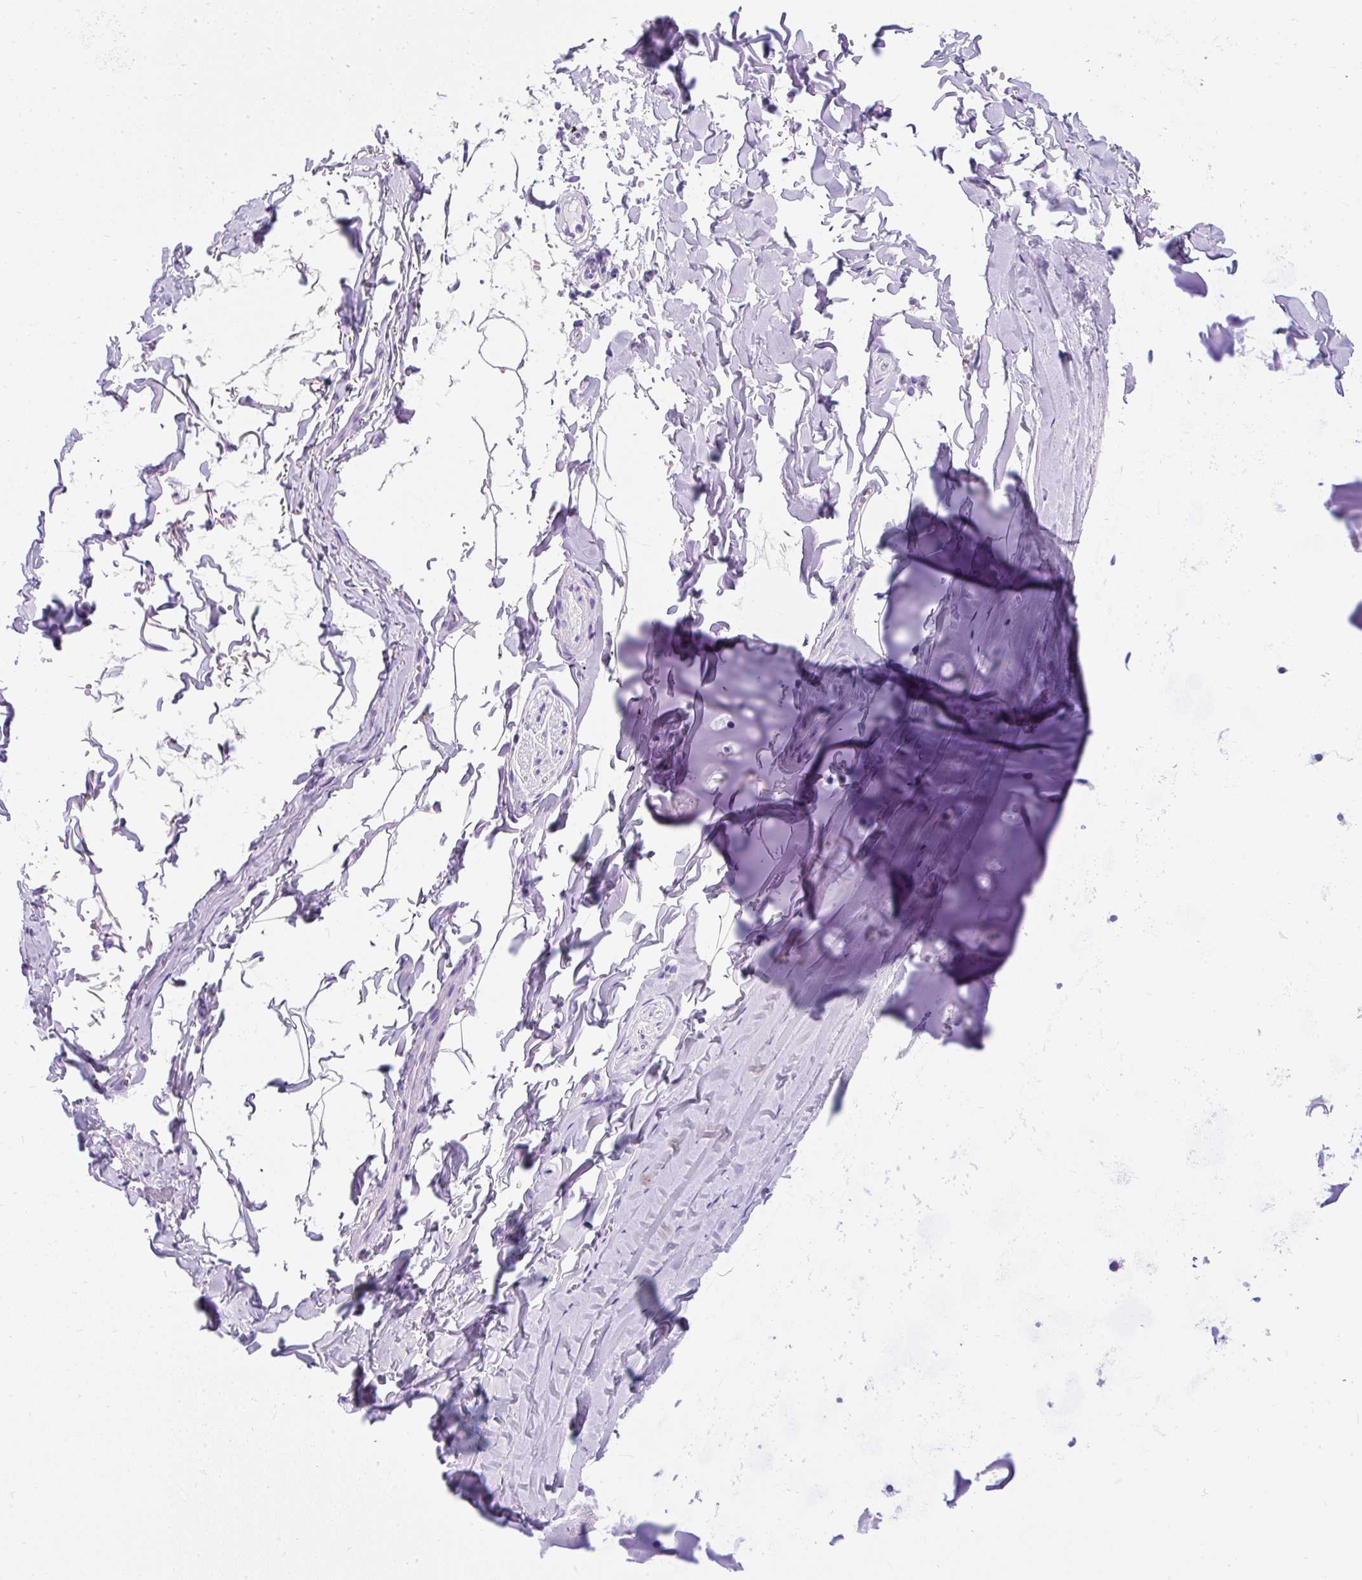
{"staining": {"intensity": "negative", "quantity": "none", "location": "none"}, "tissue": "adipose tissue", "cell_type": "Adipocytes", "image_type": "normal", "snomed": [{"axis": "morphology", "description": "Normal tissue, NOS"}, {"axis": "topography", "description": "Cartilage tissue"}, {"axis": "topography", "description": "Bronchus"}, {"axis": "topography", "description": "Peripheral nerve tissue"}], "caption": "Unremarkable adipose tissue was stained to show a protein in brown. There is no significant staining in adipocytes. Brightfield microscopy of IHC stained with DAB (brown) and hematoxylin (blue), captured at high magnification.", "gene": "PVALB", "patient": {"sex": "female", "age": 59}}